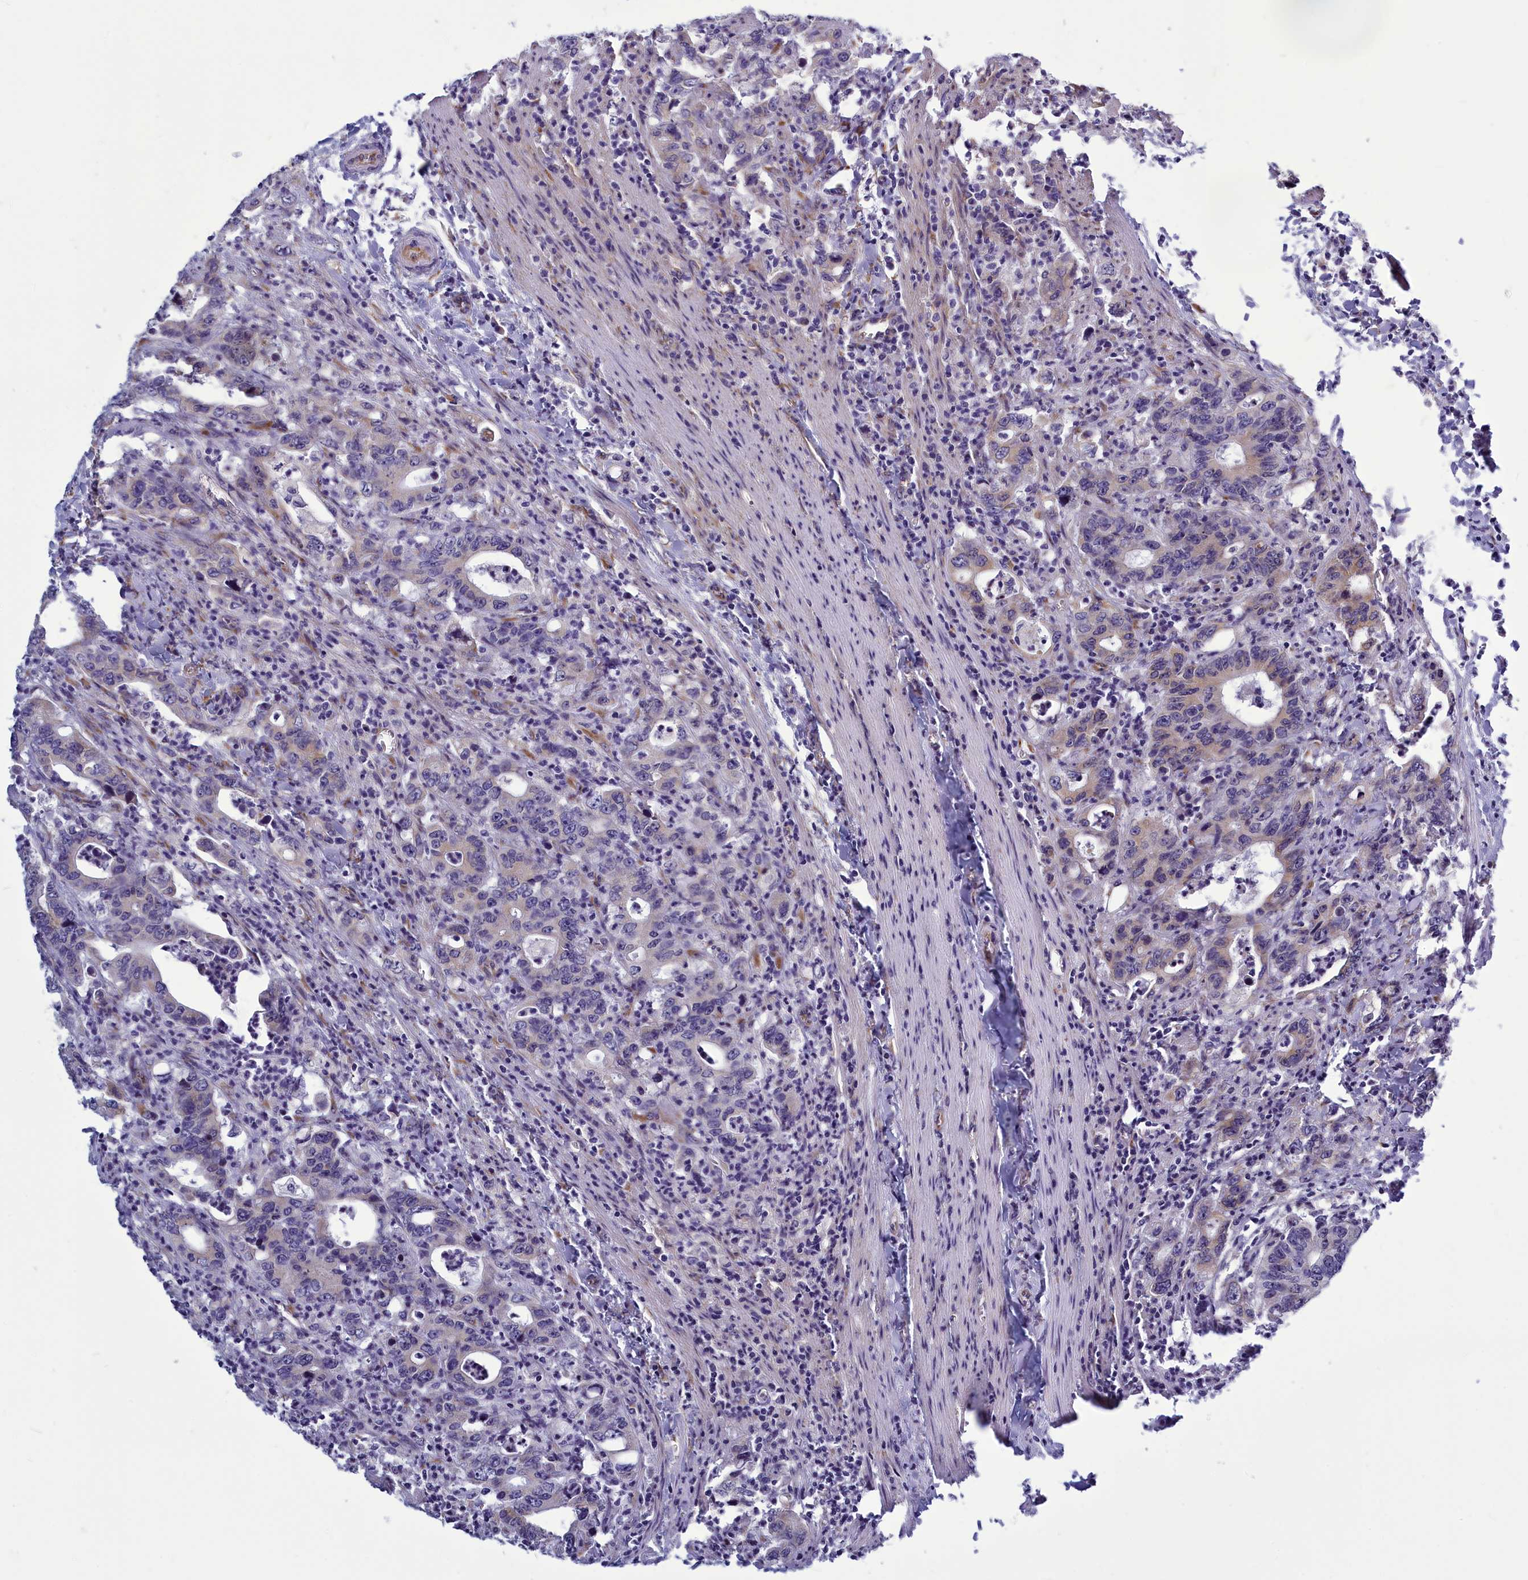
{"staining": {"intensity": "weak", "quantity": "<25%", "location": "cytoplasmic/membranous"}, "tissue": "colorectal cancer", "cell_type": "Tumor cells", "image_type": "cancer", "snomed": [{"axis": "morphology", "description": "Adenocarcinoma, NOS"}, {"axis": "topography", "description": "Colon"}], "caption": "Tumor cells show no significant expression in colorectal cancer.", "gene": "CENATAC", "patient": {"sex": "female", "age": 75}}